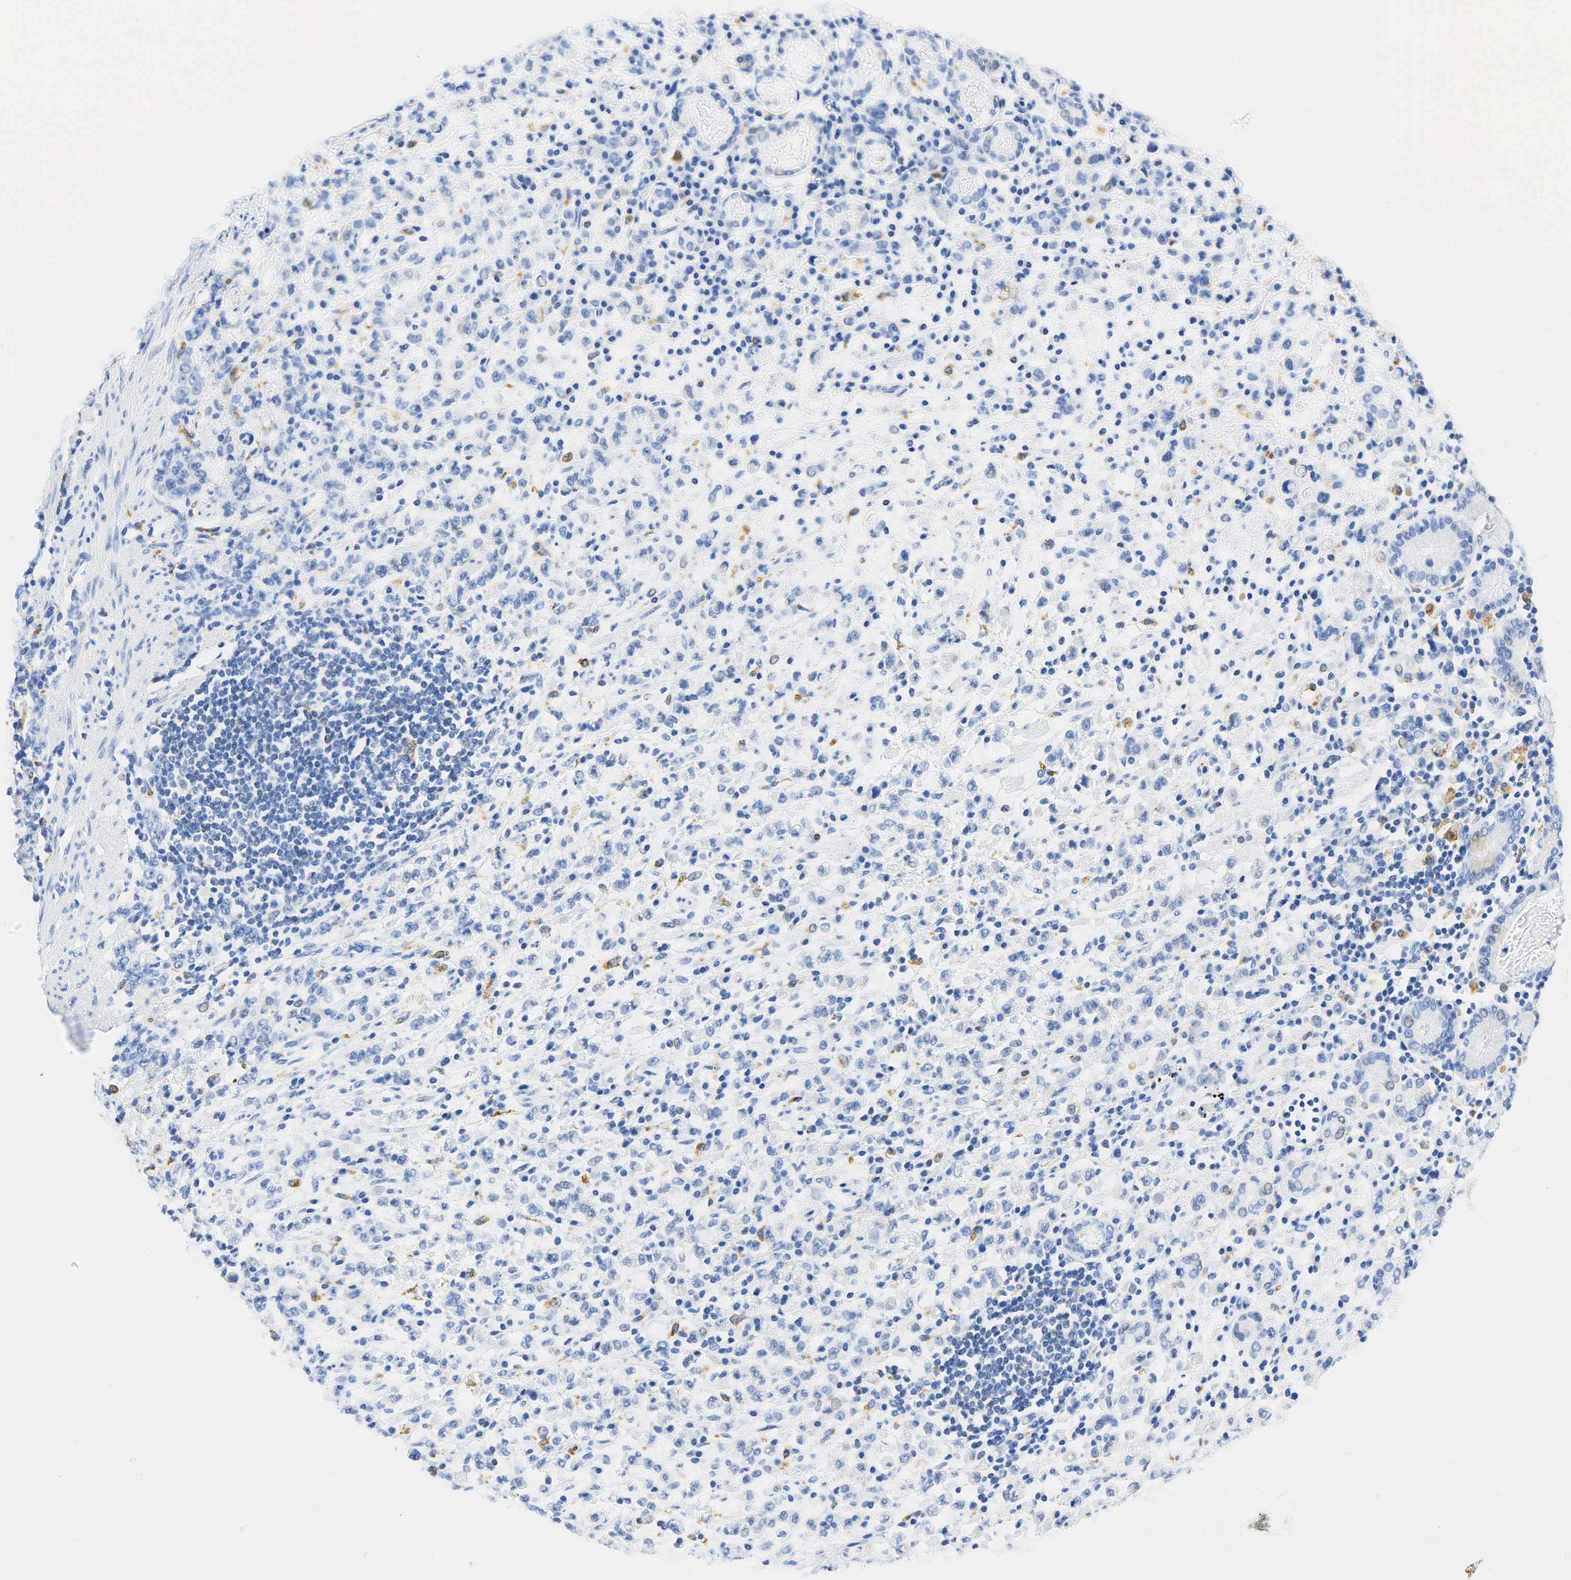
{"staining": {"intensity": "negative", "quantity": "none", "location": "none"}, "tissue": "stomach cancer", "cell_type": "Tumor cells", "image_type": "cancer", "snomed": [{"axis": "morphology", "description": "Adenocarcinoma, NOS"}, {"axis": "topography", "description": "Stomach, lower"}], "caption": "High magnification brightfield microscopy of adenocarcinoma (stomach) stained with DAB (3,3'-diaminobenzidine) (brown) and counterstained with hematoxylin (blue): tumor cells show no significant expression.", "gene": "CD68", "patient": {"sex": "male", "age": 88}}